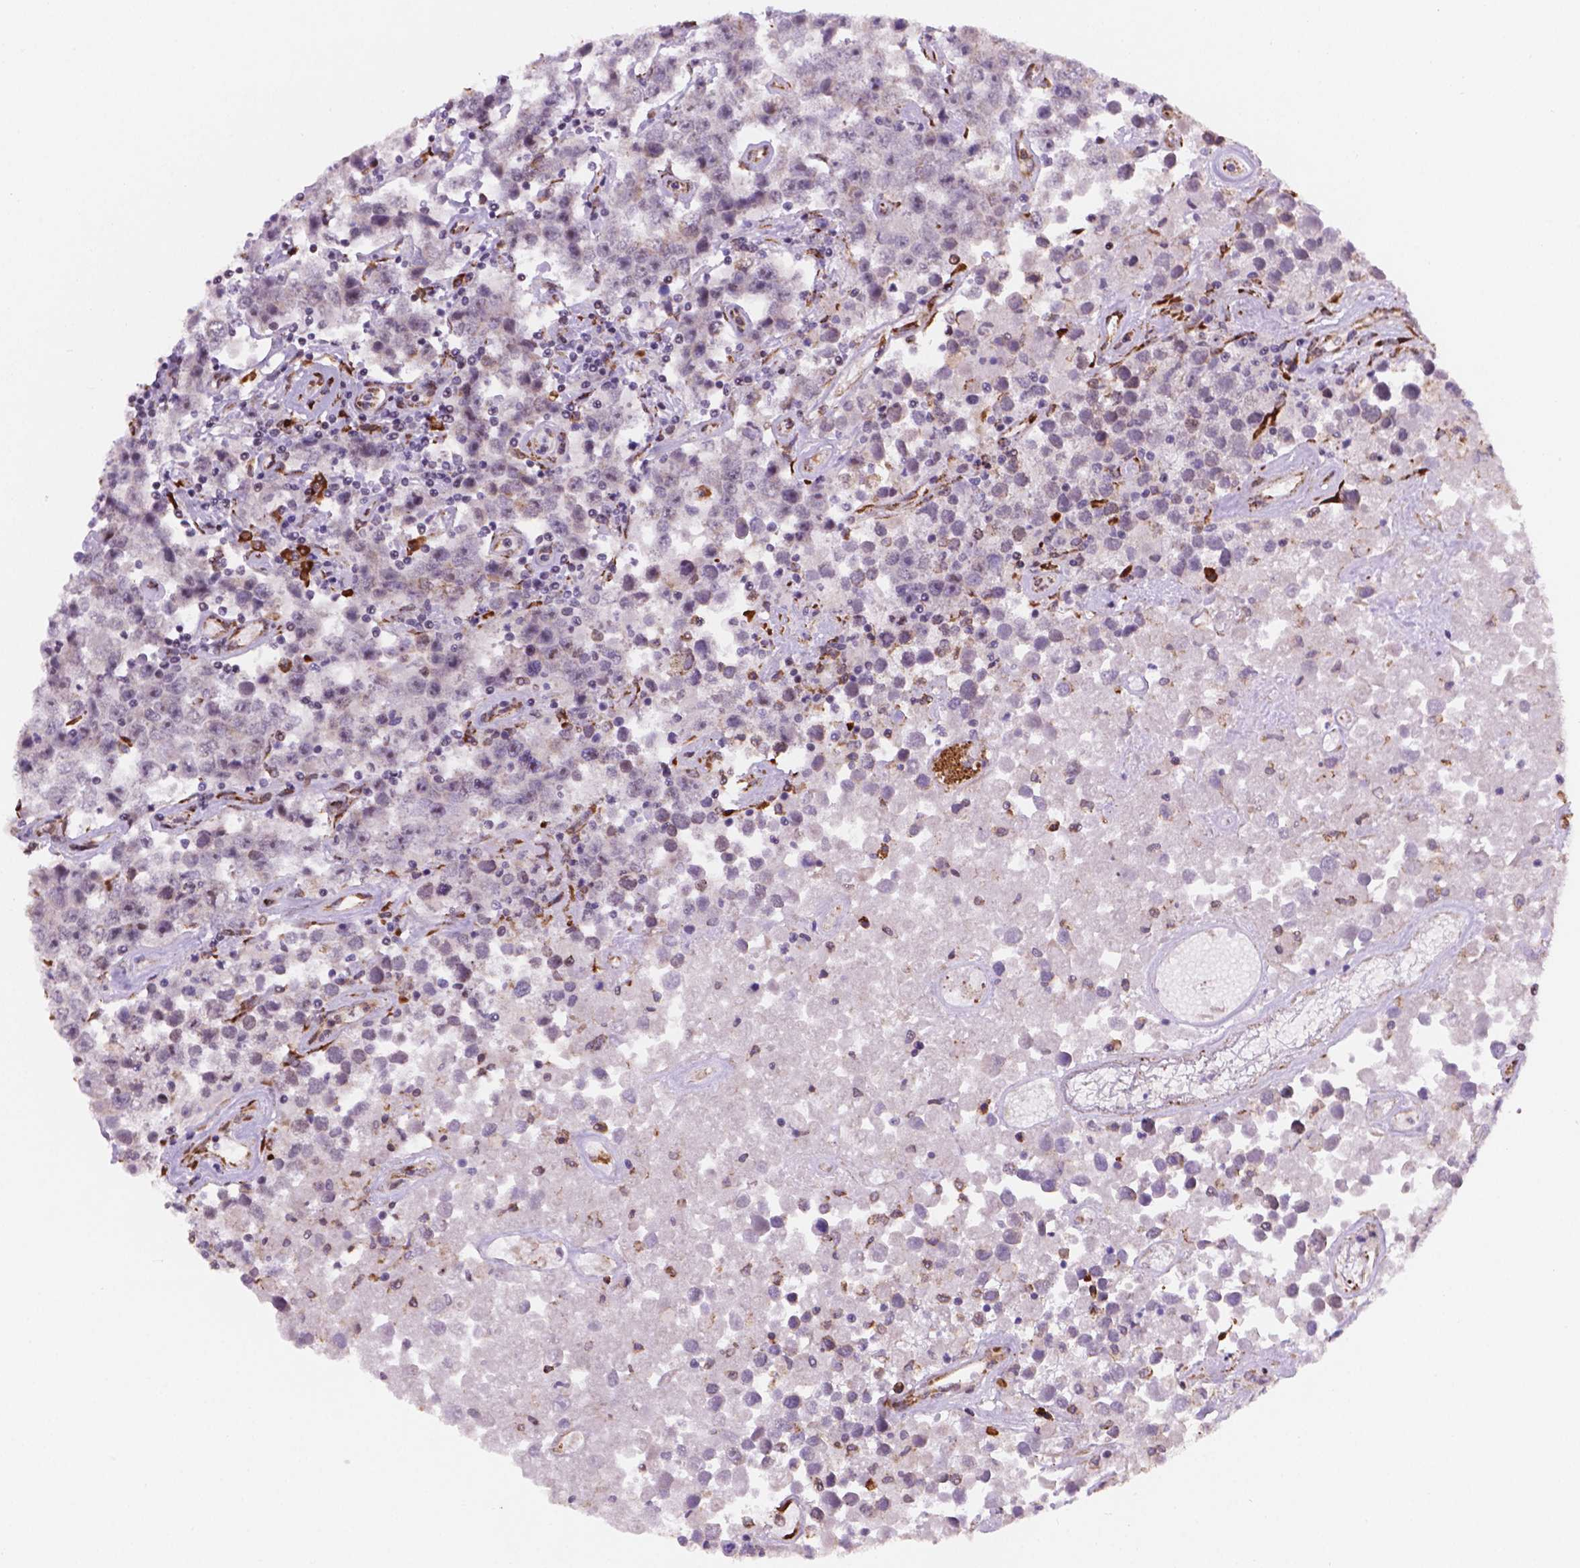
{"staining": {"intensity": "negative", "quantity": "none", "location": "none"}, "tissue": "testis cancer", "cell_type": "Tumor cells", "image_type": "cancer", "snomed": [{"axis": "morphology", "description": "Seminoma, NOS"}, {"axis": "topography", "description": "Testis"}], "caption": "Human testis cancer stained for a protein using immunohistochemistry (IHC) shows no expression in tumor cells.", "gene": "FNIP1", "patient": {"sex": "male", "age": 52}}